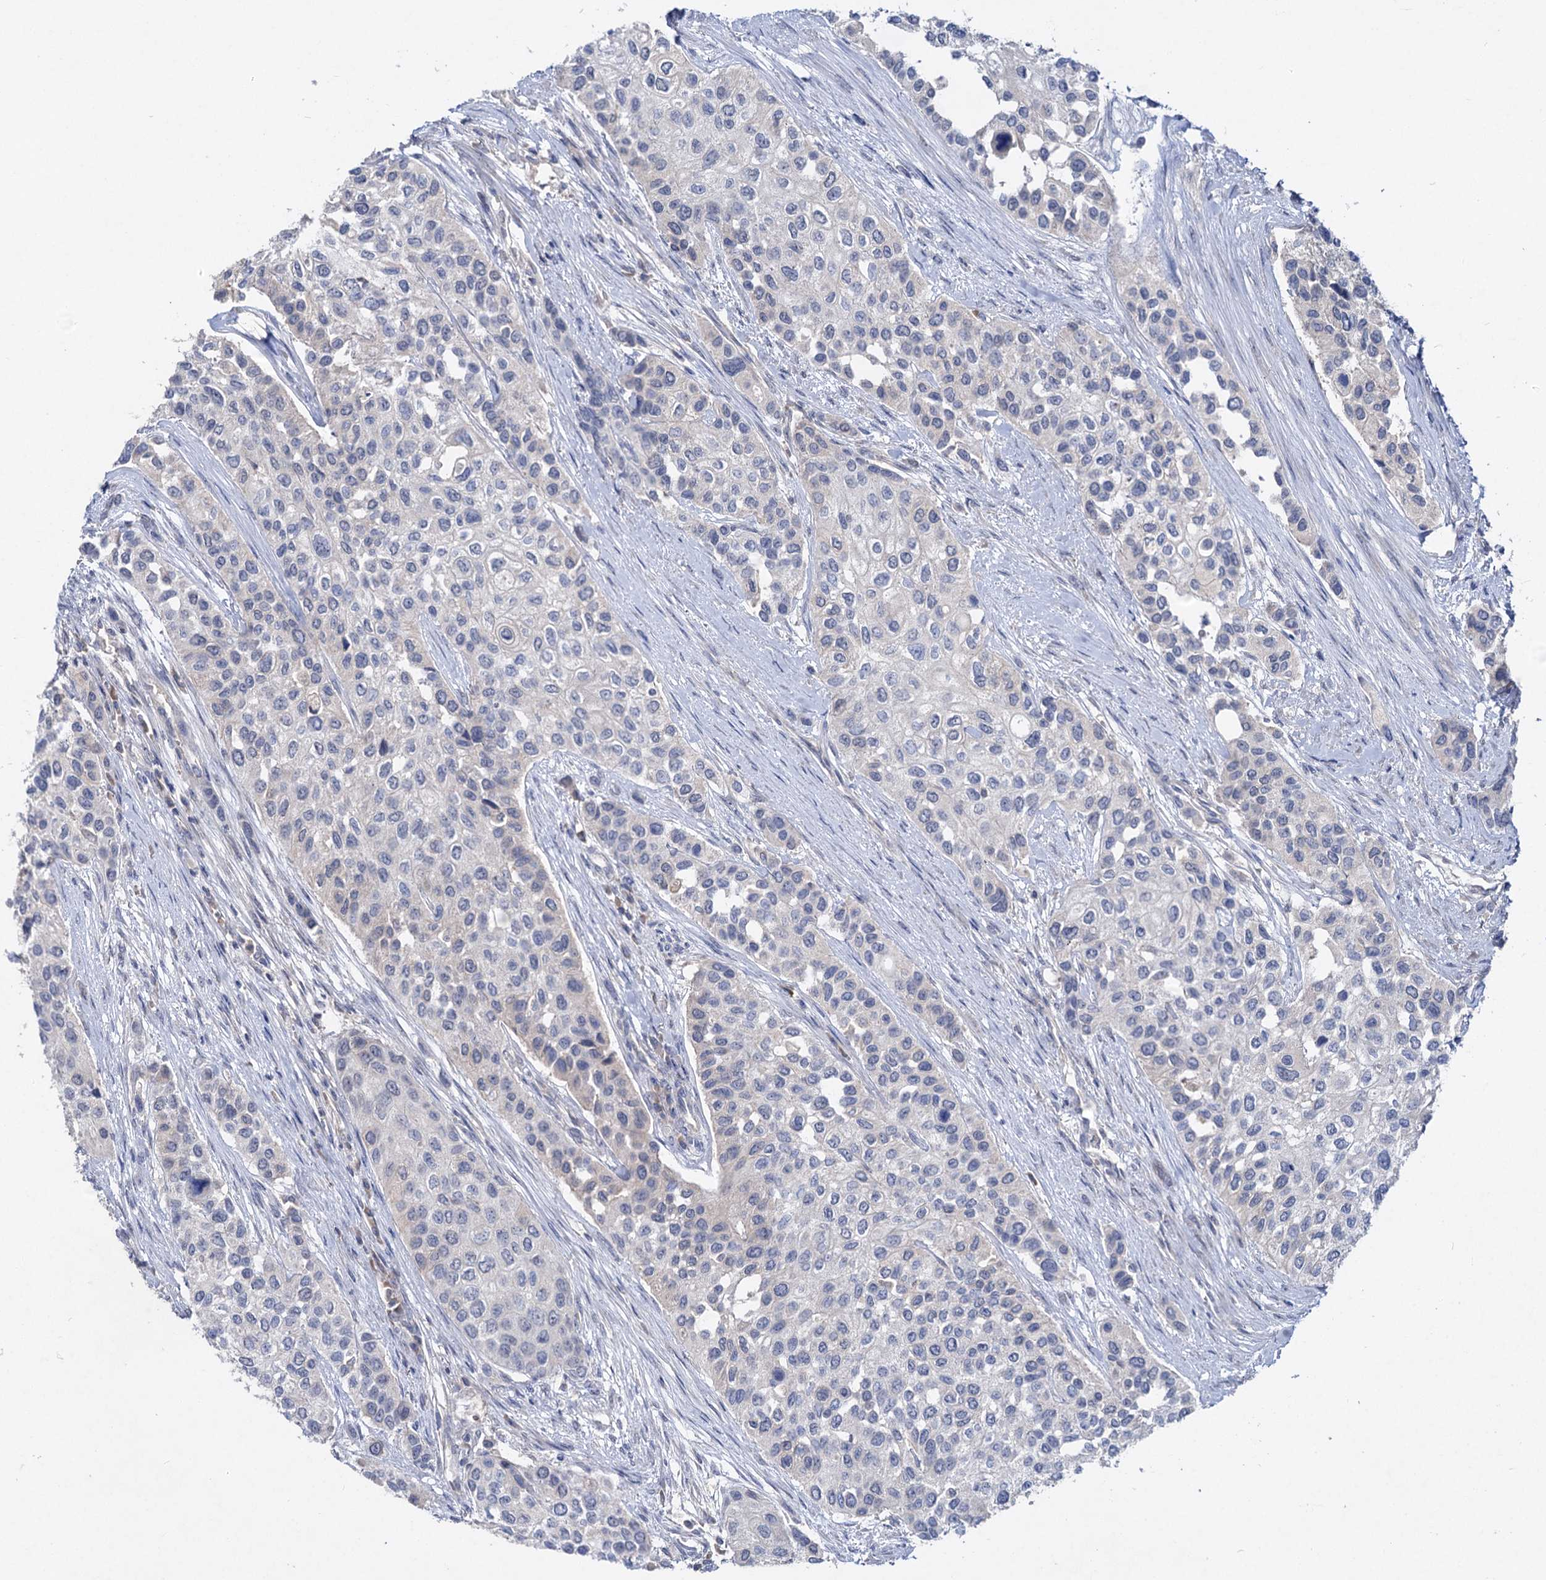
{"staining": {"intensity": "negative", "quantity": "none", "location": "none"}, "tissue": "urothelial cancer", "cell_type": "Tumor cells", "image_type": "cancer", "snomed": [{"axis": "morphology", "description": "Normal tissue, NOS"}, {"axis": "morphology", "description": "Urothelial carcinoma, High grade"}, {"axis": "topography", "description": "Vascular tissue"}, {"axis": "topography", "description": "Urinary bladder"}], "caption": "Human urothelial cancer stained for a protein using immunohistochemistry (IHC) shows no positivity in tumor cells.", "gene": "ATP4A", "patient": {"sex": "female", "age": 56}}